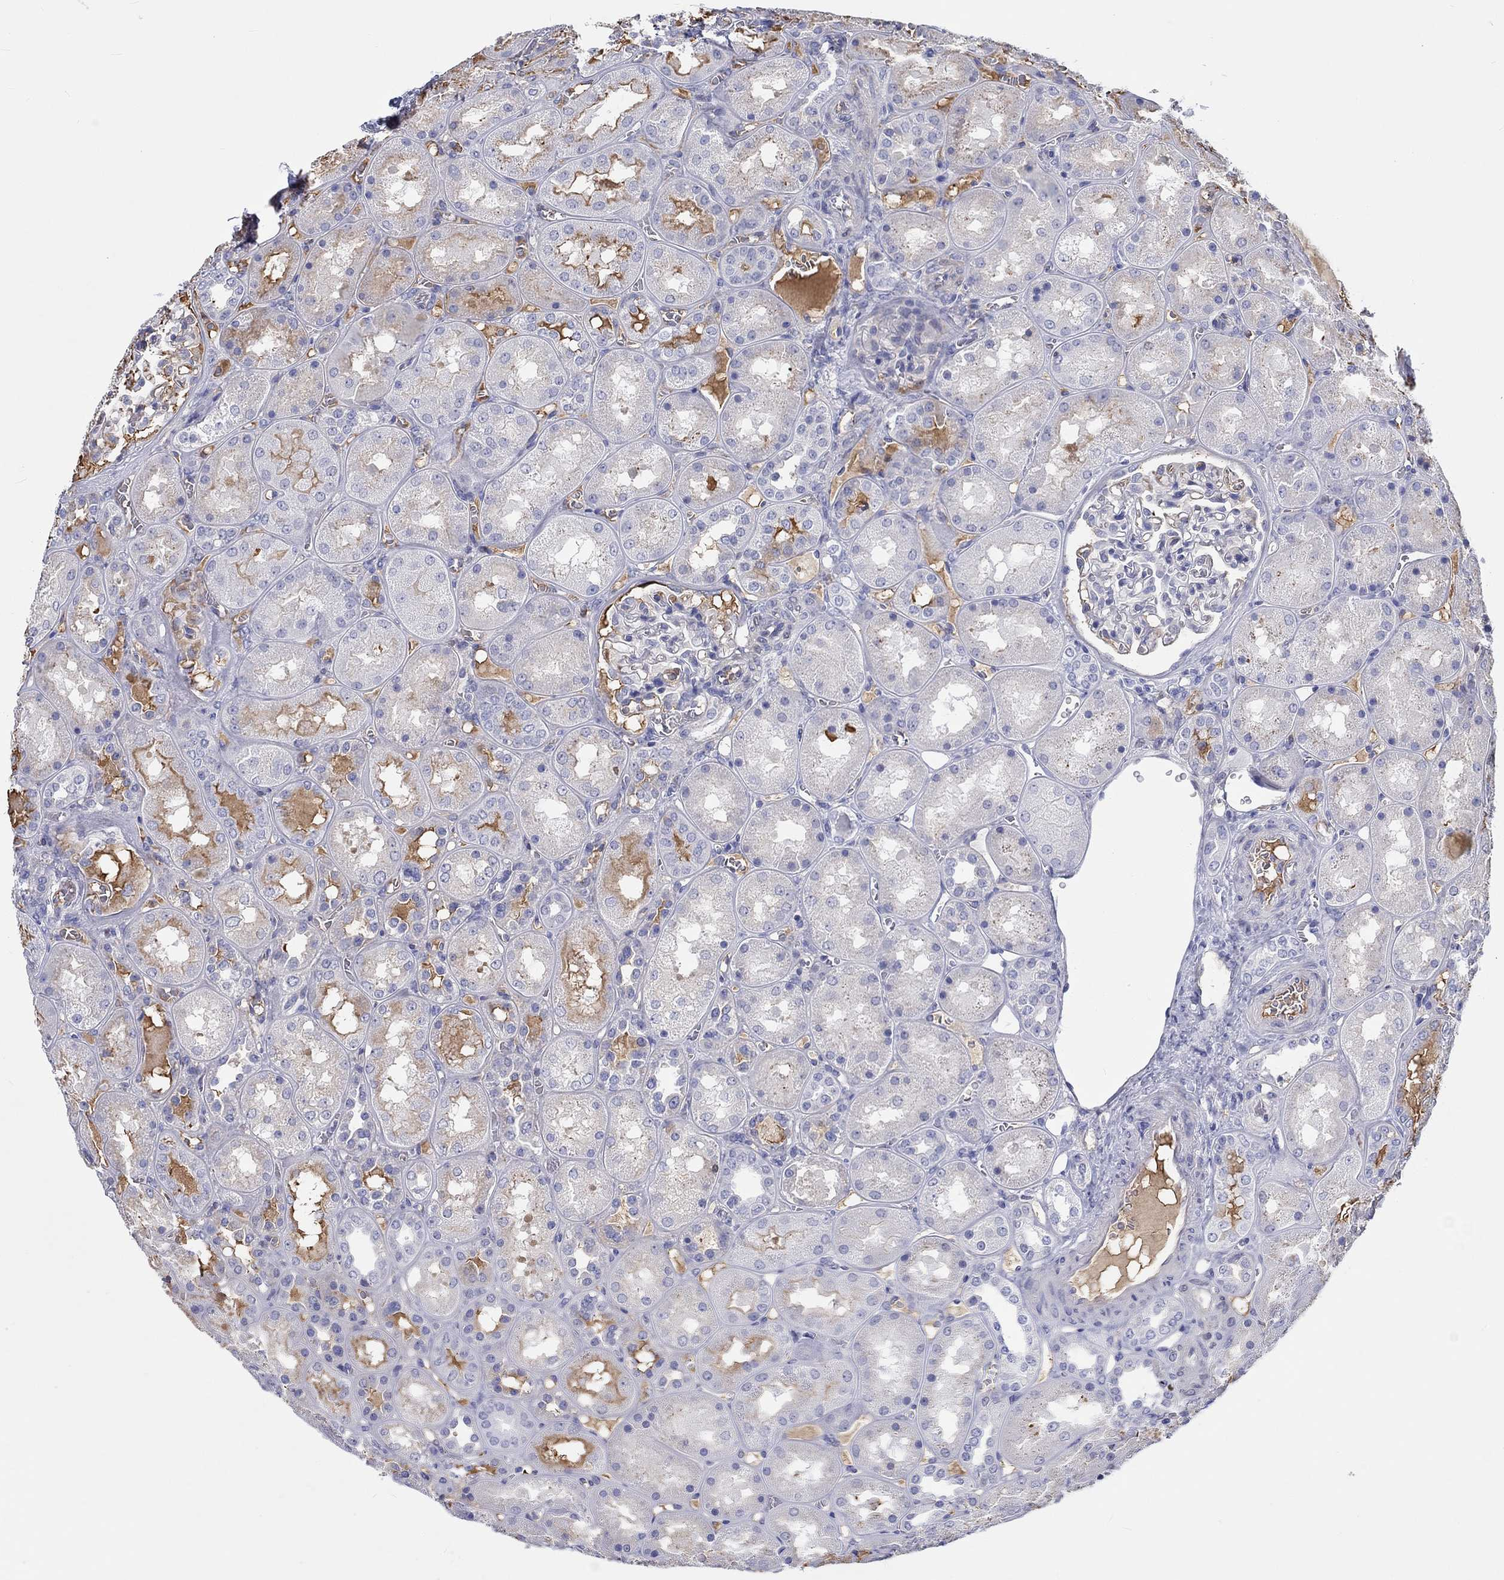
{"staining": {"intensity": "negative", "quantity": "none", "location": "none"}, "tissue": "kidney", "cell_type": "Cells in glomeruli", "image_type": "normal", "snomed": [{"axis": "morphology", "description": "Normal tissue, NOS"}, {"axis": "topography", "description": "Kidney"}], "caption": "The image displays no significant positivity in cells in glomeruli of kidney. (Stains: DAB (3,3'-diaminobenzidine) immunohistochemistry (IHC) with hematoxylin counter stain, Microscopy: brightfield microscopy at high magnification).", "gene": "CDY1B", "patient": {"sex": "male", "age": 73}}